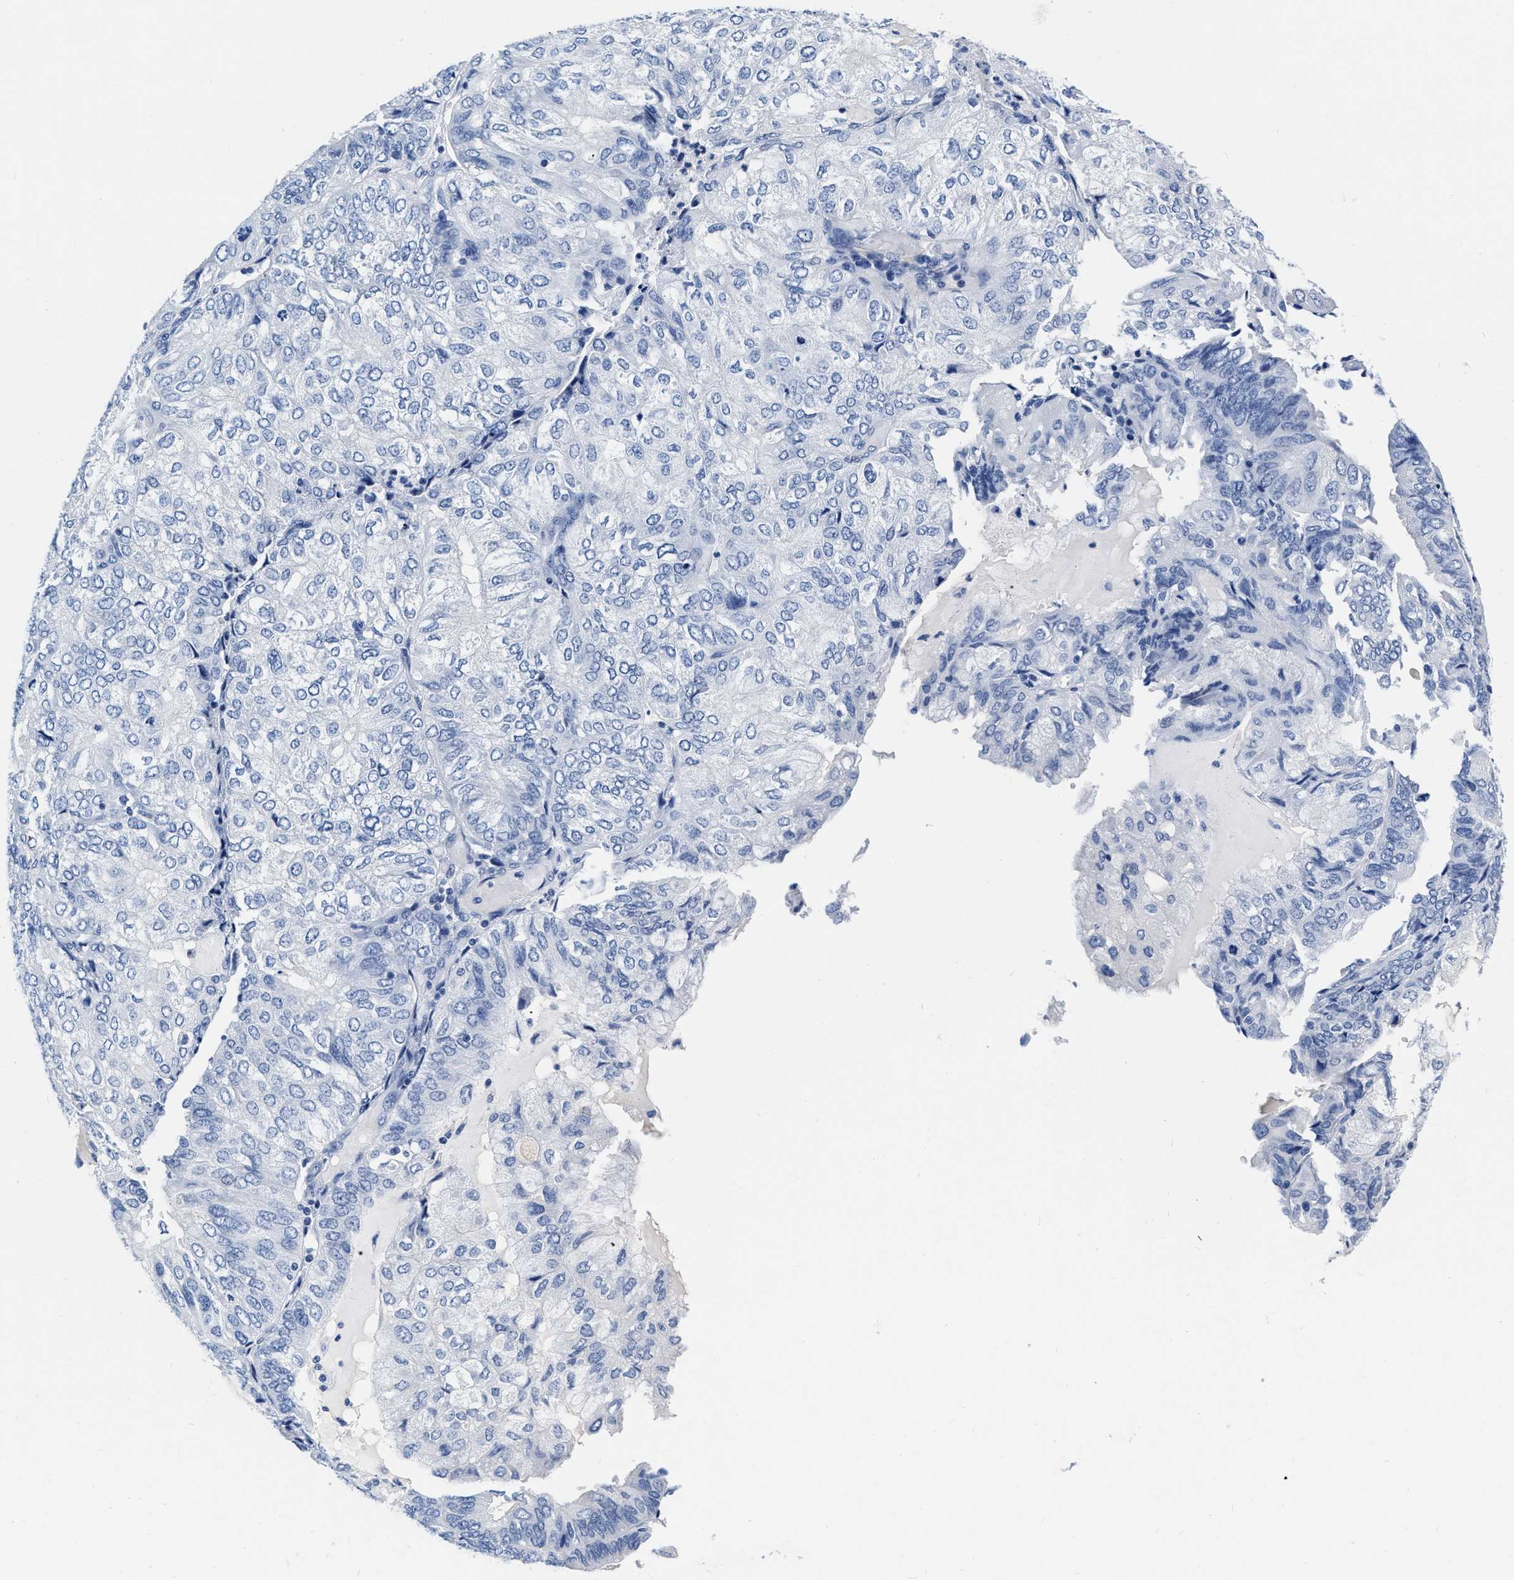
{"staining": {"intensity": "negative", "quantity": "none", "location": "none"}, "tissue": "endometrial cancer", "cell_type": "Tumor cells", "image_type": "cancer", "snomed": [{"axis": "morphology", "description": "Adenocarcinoma, NOS"}, {"axis": "topography", "description": "Endometrium"}], "caption": "IHC of human endometrial cancer reveals no staining in tumor cells.", "gene": "CER1", "patient": {"sex": "female", "age": 81}}